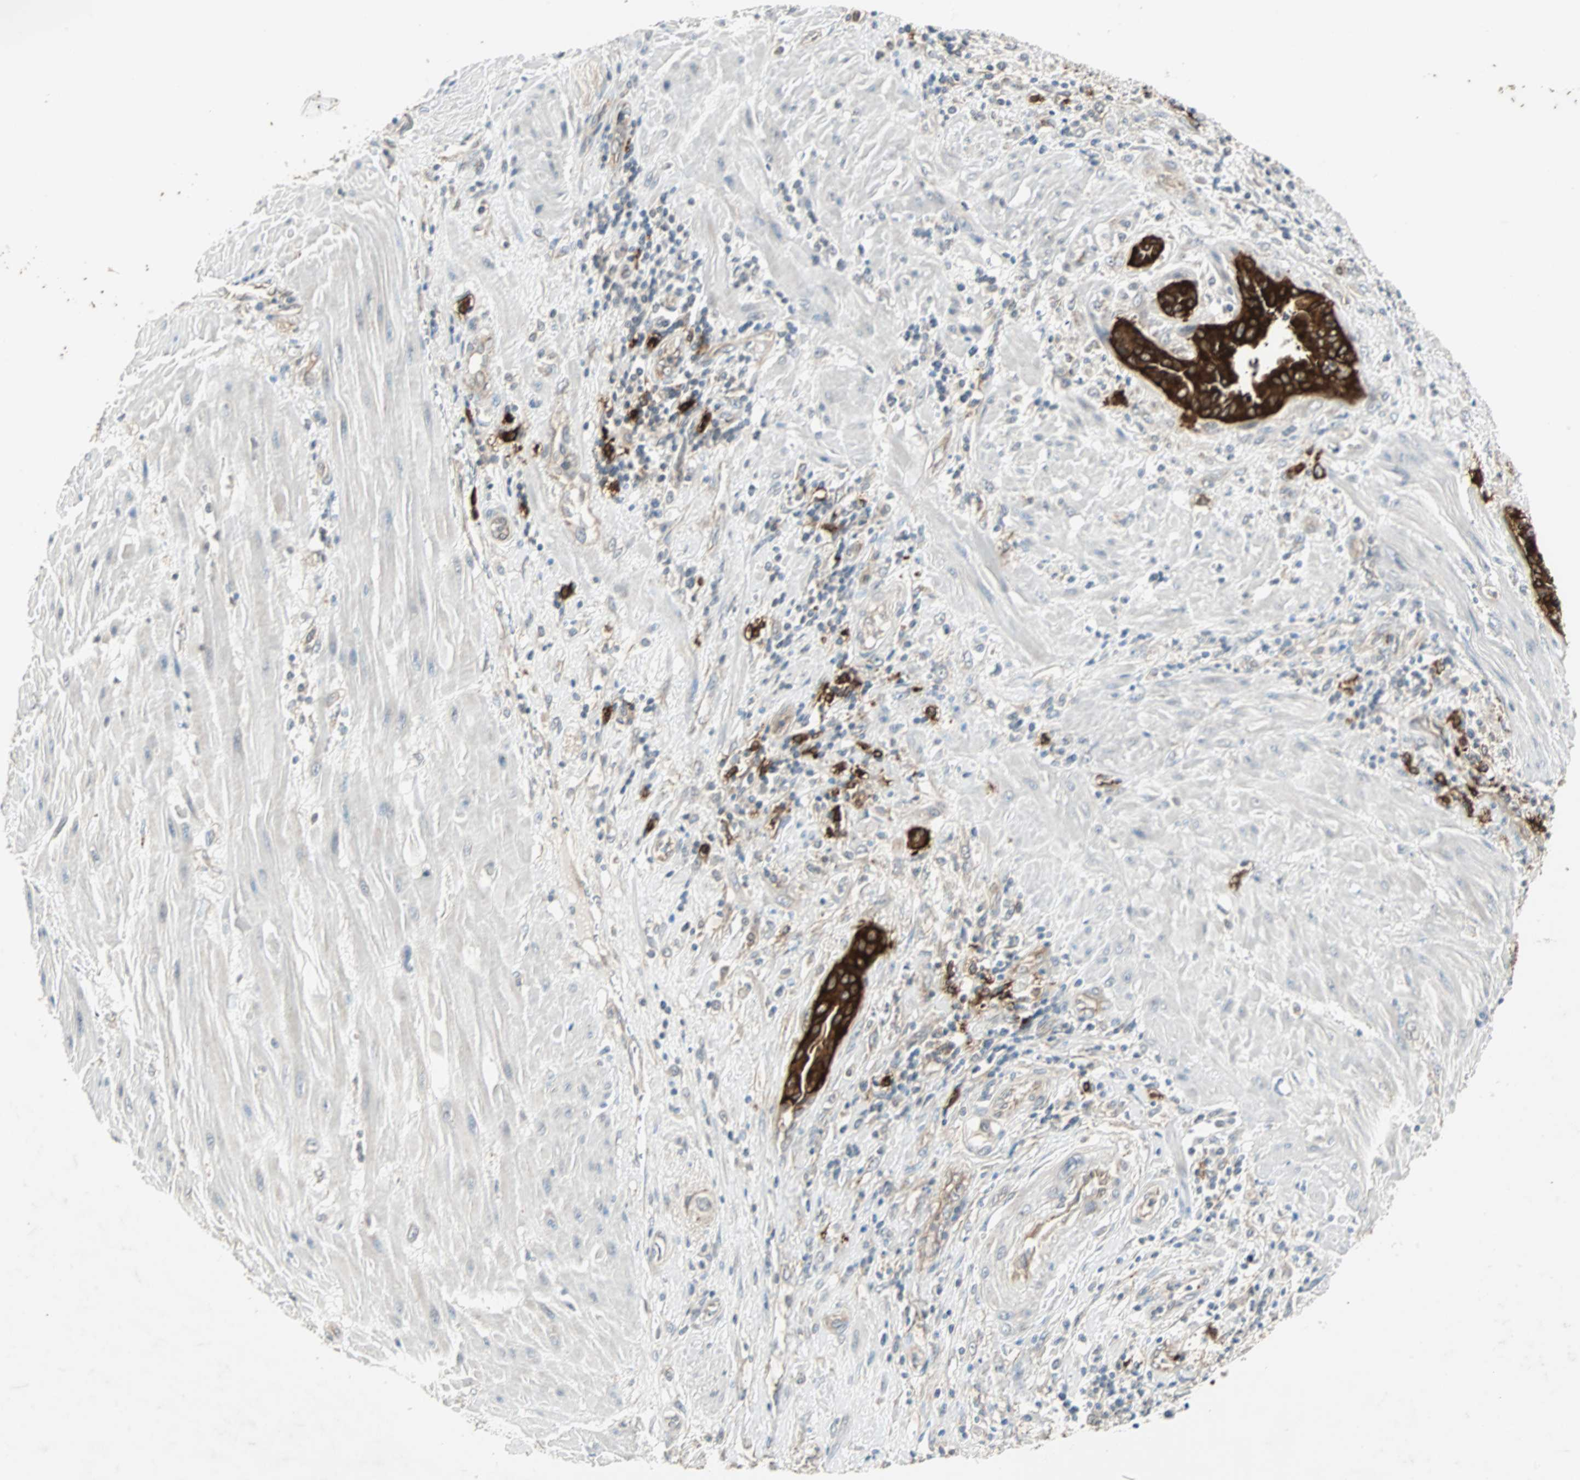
{"staining": {"intensity": "strong", "quantity": ">75%", "location": "cytoplasmic/membranous"}, "tissue": "pancreatic cancer", "cell_type": "Tumor cells", "image_type": "cancer", "snomed": [{"axis": "morphology", "description": "Adenocarcinoma, NOS"}, {"axis": "topography", "description": "Pancreas"}], "caption": "Protein staining of pancreatic cancer (adenocarcinoma) tissue exhibits strong cytoplasmic/membranous expression in about >75% of tumor cells.", "gene": "CMC2", "patient": {"sex": "female", "age": 64}}